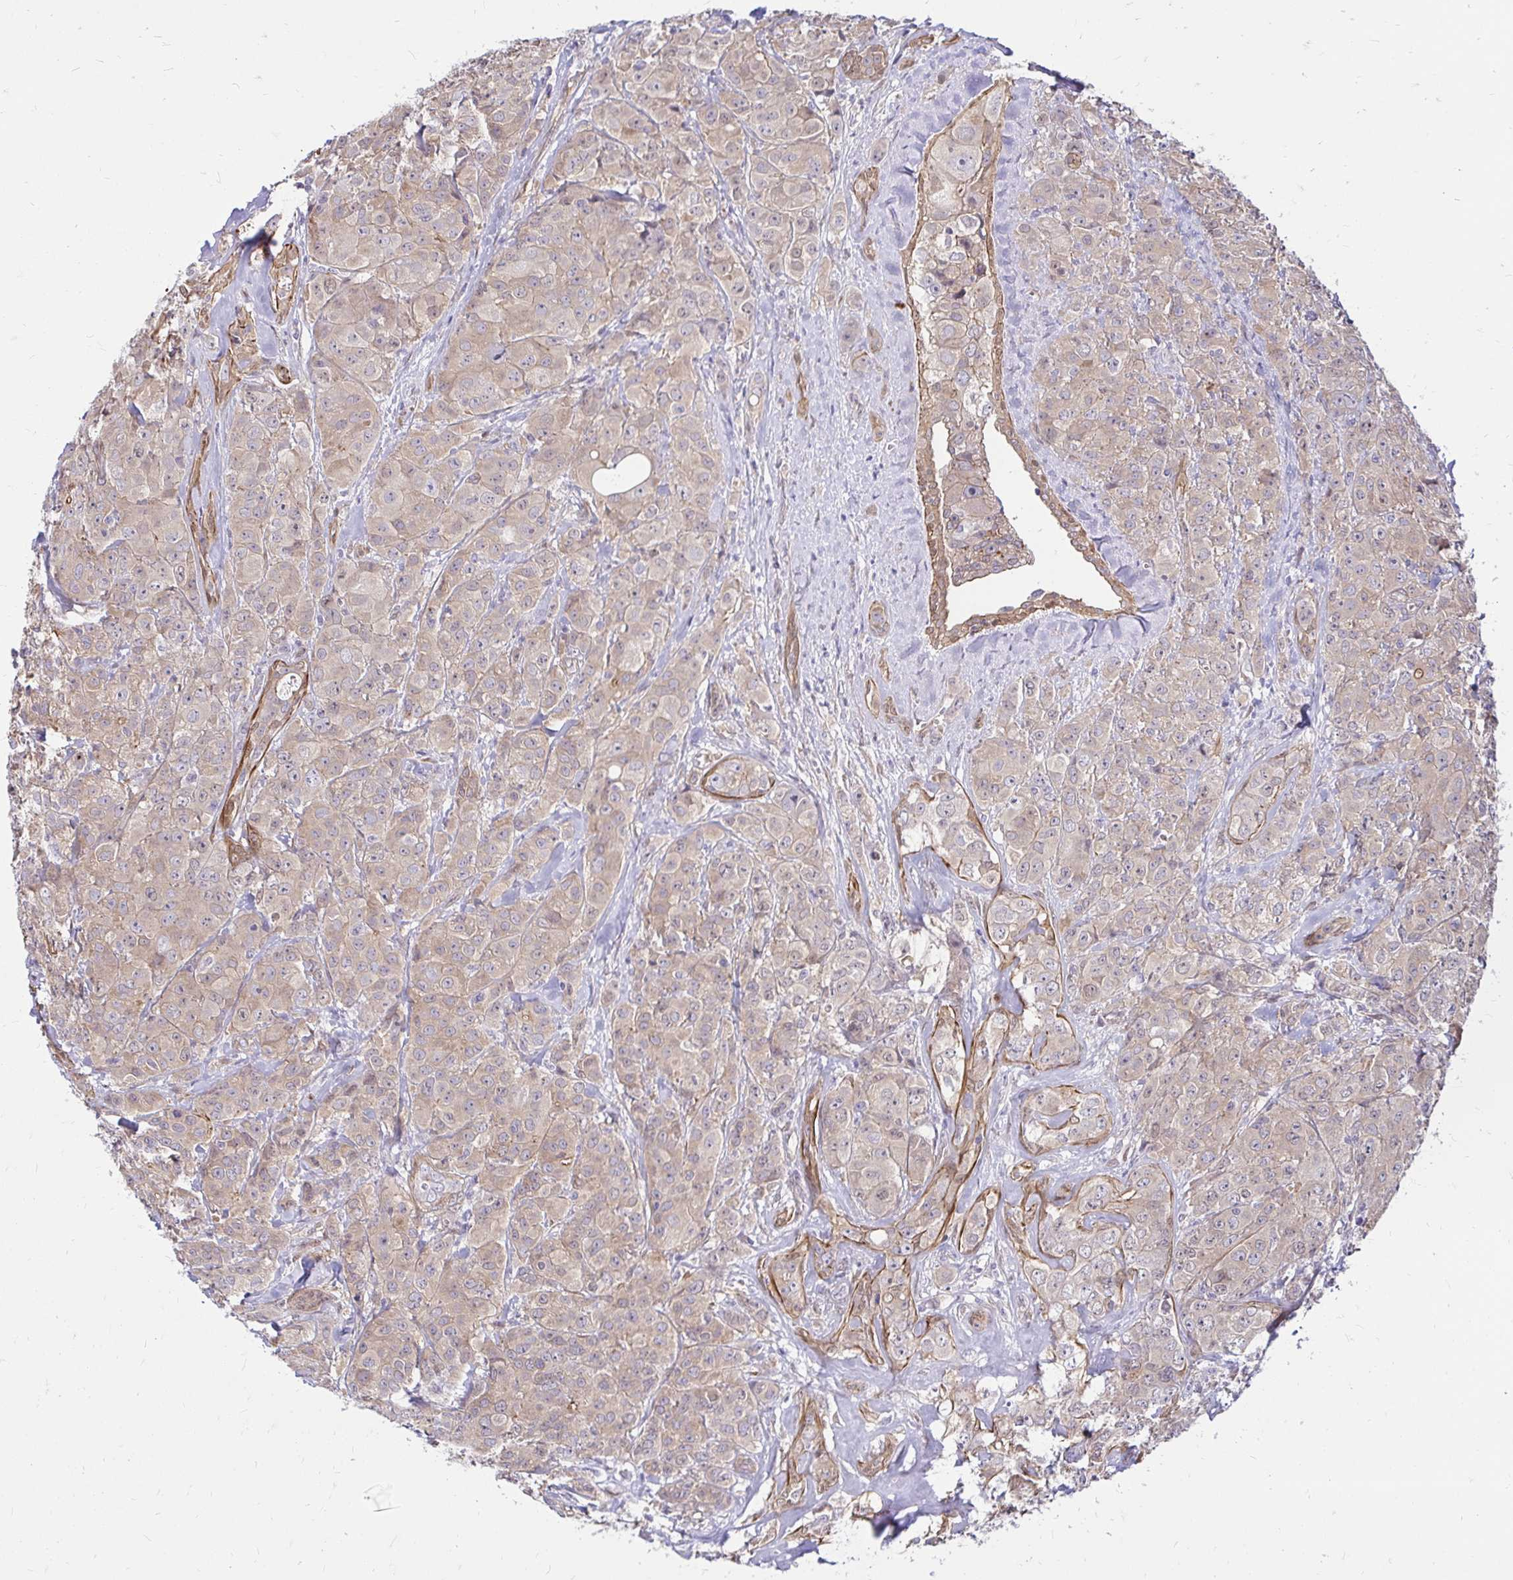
{"staining": {"intensity": "weak", "quantity": ">75%", "location": "cytoplasmic/membranous"}, "tissue": "breast cancer", "cell_type": "Tumor cells", "image_type": "cancer", "snomed": [{"axis": "morphology", "description": "Normal tissue, NOS"}, {"axis": "morphology", "description": "Duct carcinoma"}, {"axis": "topography", "description": "Breast"}], "caption": "Human breast cancer stained with a brown dye exhibits weak cytoplasmic/membranous positive expression in about >75% of tumor cells.", "gene": "YAP1", "patient": {"sex": "female", "age": 43}}